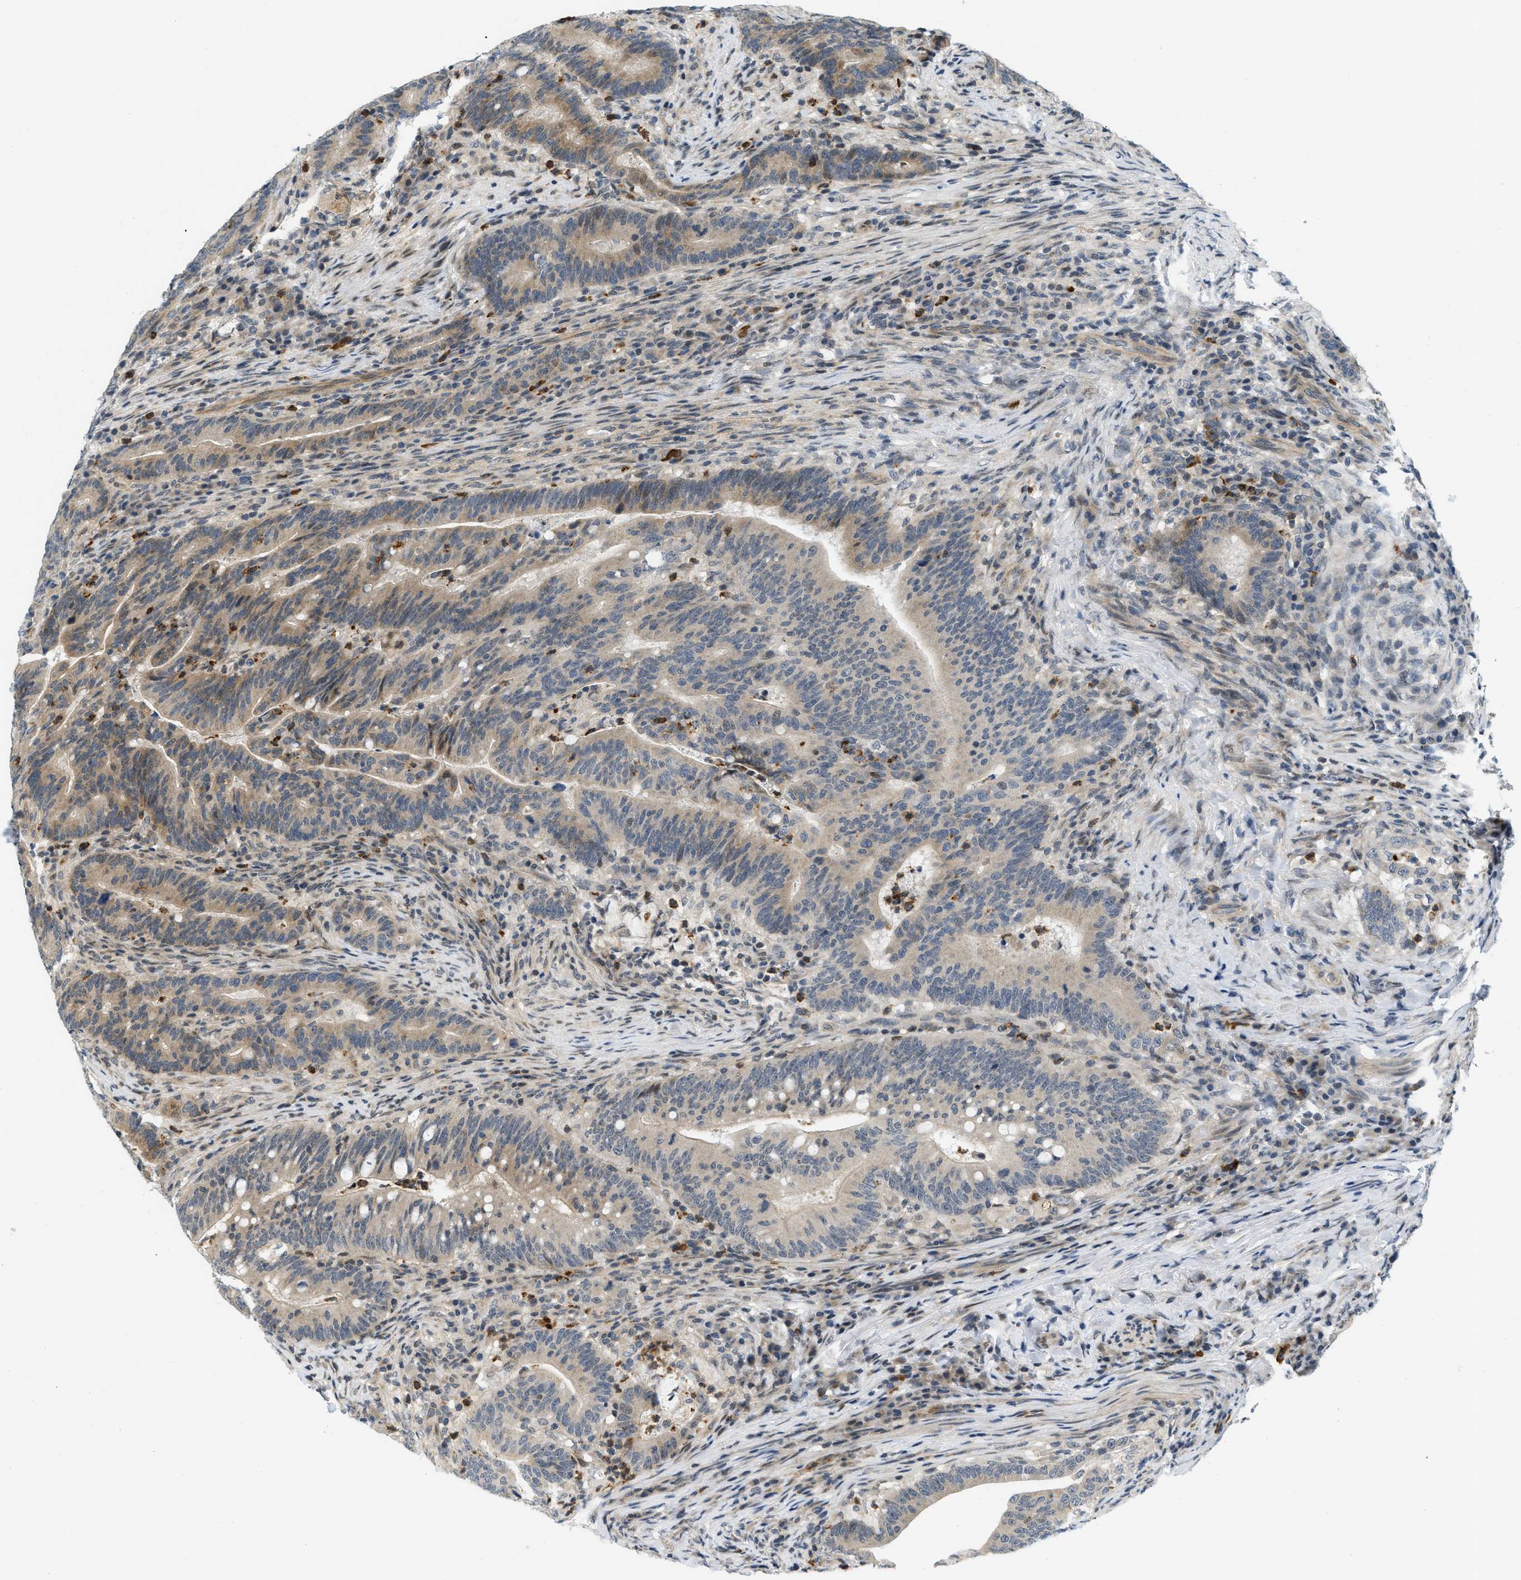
{"staining": {"intensity": "moderate", "quantity": "<25%", "location": "cytoplasmic/membranous"}, "tissue": "colorectal cancer", "cell_type": "Tumor cells", "image_type": "cancer", "snomed": [{"axis": "morphology", "description": "Normal tissue, NOS"}, {"axis": "morphology", "description": "Adenocarcinoma, NOS"}, {"axis": "topography", "description": "Colon"}], "caption": "The image displays staining of colorectal cancer, revealing moderate cytoplasmic/membranous protein staining (brown color) within tumor cells.", "gene": "KMT2A", "patient": {"sex": "female", "age": 66}}